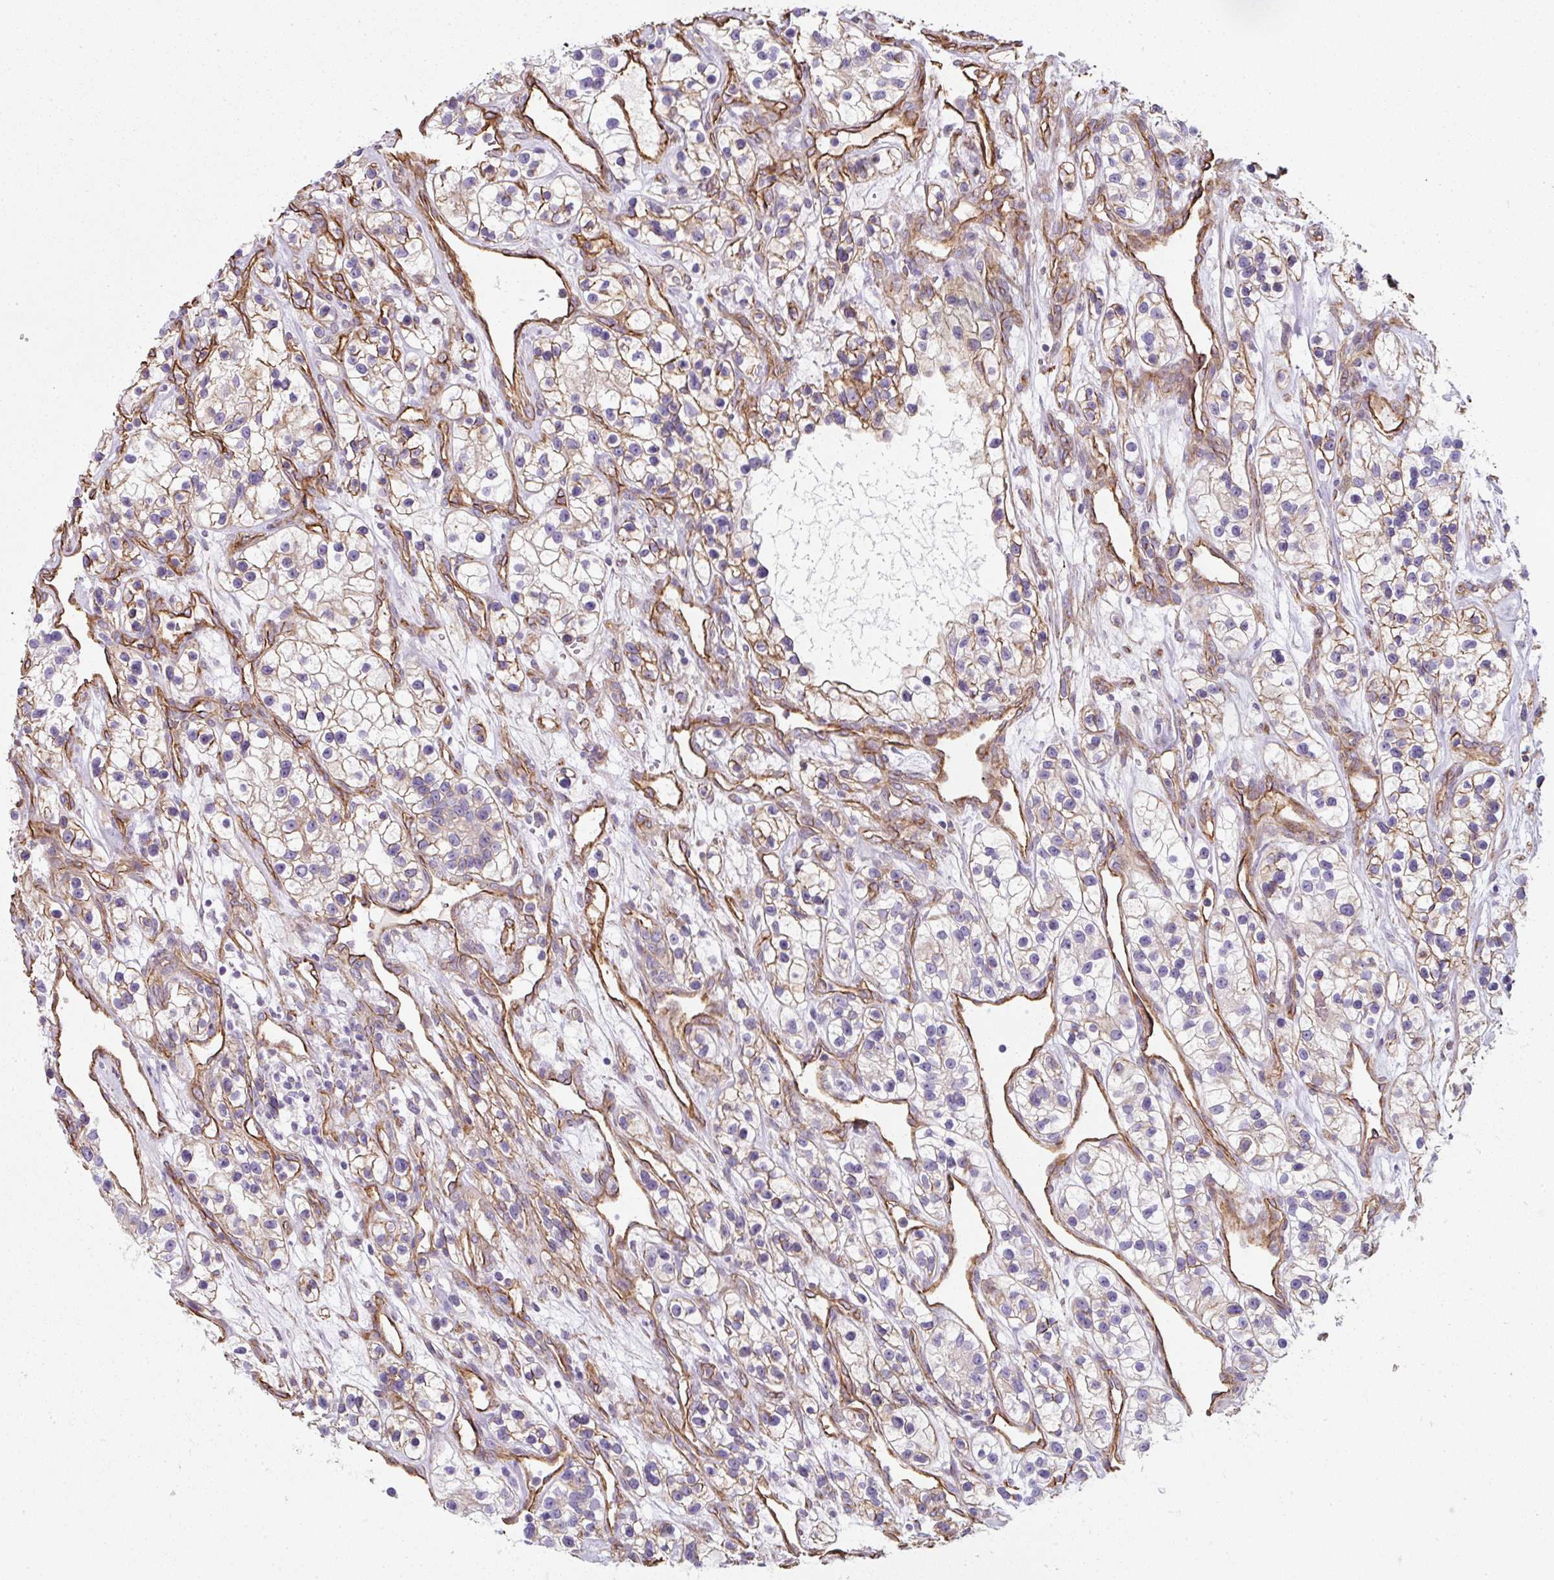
{"staining": {"intensity": "moderate", "quantity": "25%-75%", "location": "cytoplasmic/membranous"}, "tissue": "renal cancer", "cell_type": "Tumor cells", "image_type": "cancer", "snomed": [{"axis": "morphology", "description": "Adenocarcinoma, NOS"}, {"axis": "topography", "description": "Kidney"}], "caption": "A histopathology image of human renal cancer stained for a protein demonstrates moderate cytoplasmic/membranous brown staining in tumor cells. (IHC, brightfield microscopy, high magnification).", "gene": "ANKUB1", "patient": {"sex": "female", "age": 57}}